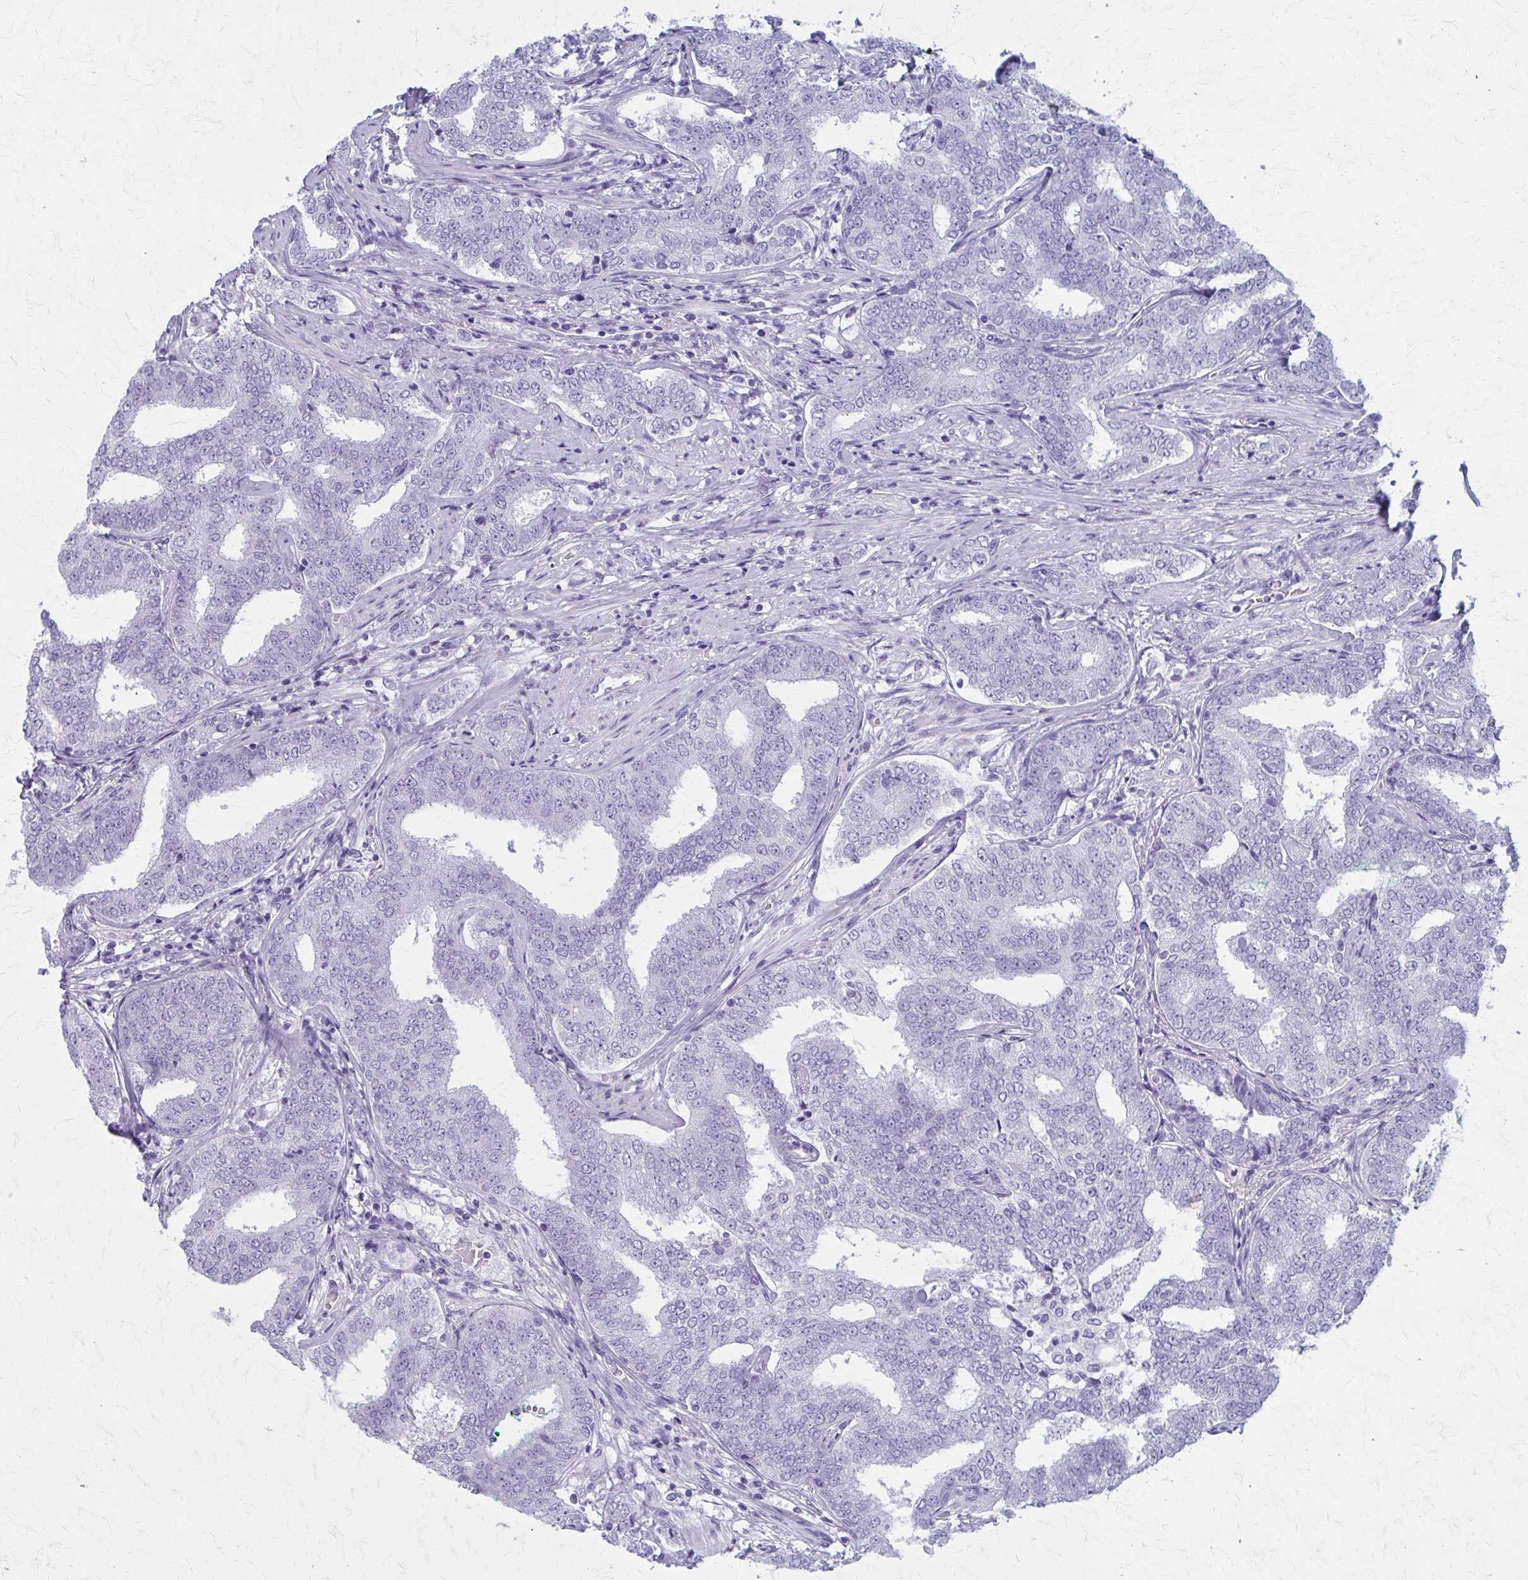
{"staining": {"intensity": "negative", "quantity": "none", "location": "none"}, "tissue": "prostate cancer", "cell_type": "Tumor cells", "image_type": "cancer", "snomed": [{"axis": "morphology", "description": "Adenocarcinoma, High grade"}, {"axis": "topography", "description": "Prostate"}], "caption": "Tumor cells show no significant expression in prostate cancer.", "gene": "CELF5", "patient": {"sex": "male", "age": 72}}